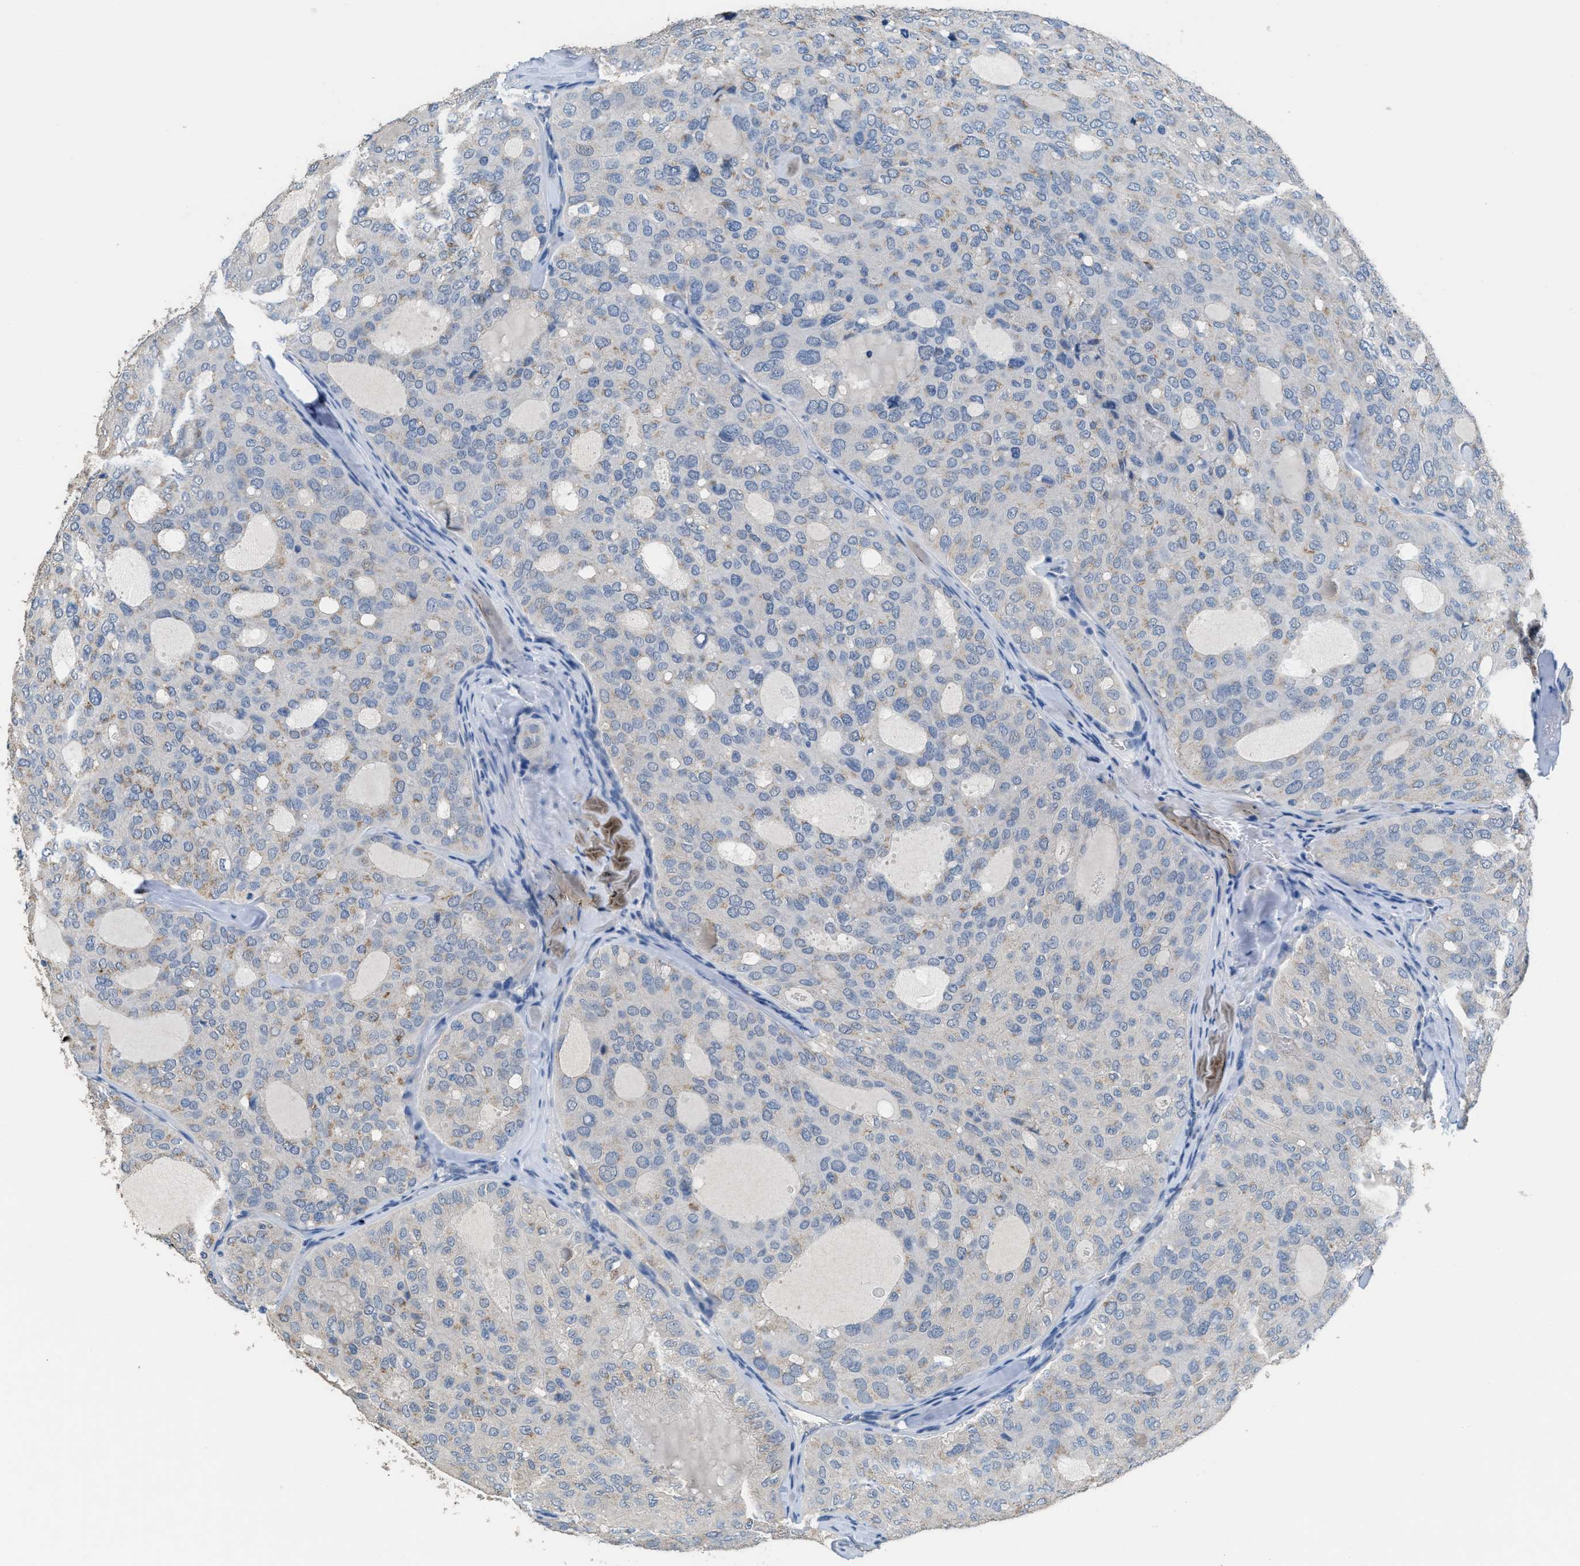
{"staining": {"intensity": "weak", "quantity": "<25%", "location": "cytoplasmic/membranous"}, "tissue": "thyroid cancer", "cell_type": "Tumor cells", "image_type": "cancer", "snomed": [{"axis": "morphology", "description": "Follicular adenoma carcinoma, NOS"}, {"axis": "topography", "description": "Thyroid gland"}], "caption": "An image of thyroid cancer (follicular adenoma carcinoma) stained for a protein demonstrates no brown staining in tumor cells.", "gene": "GOLM1", "patient": {"sex": "male", "age": 75}}